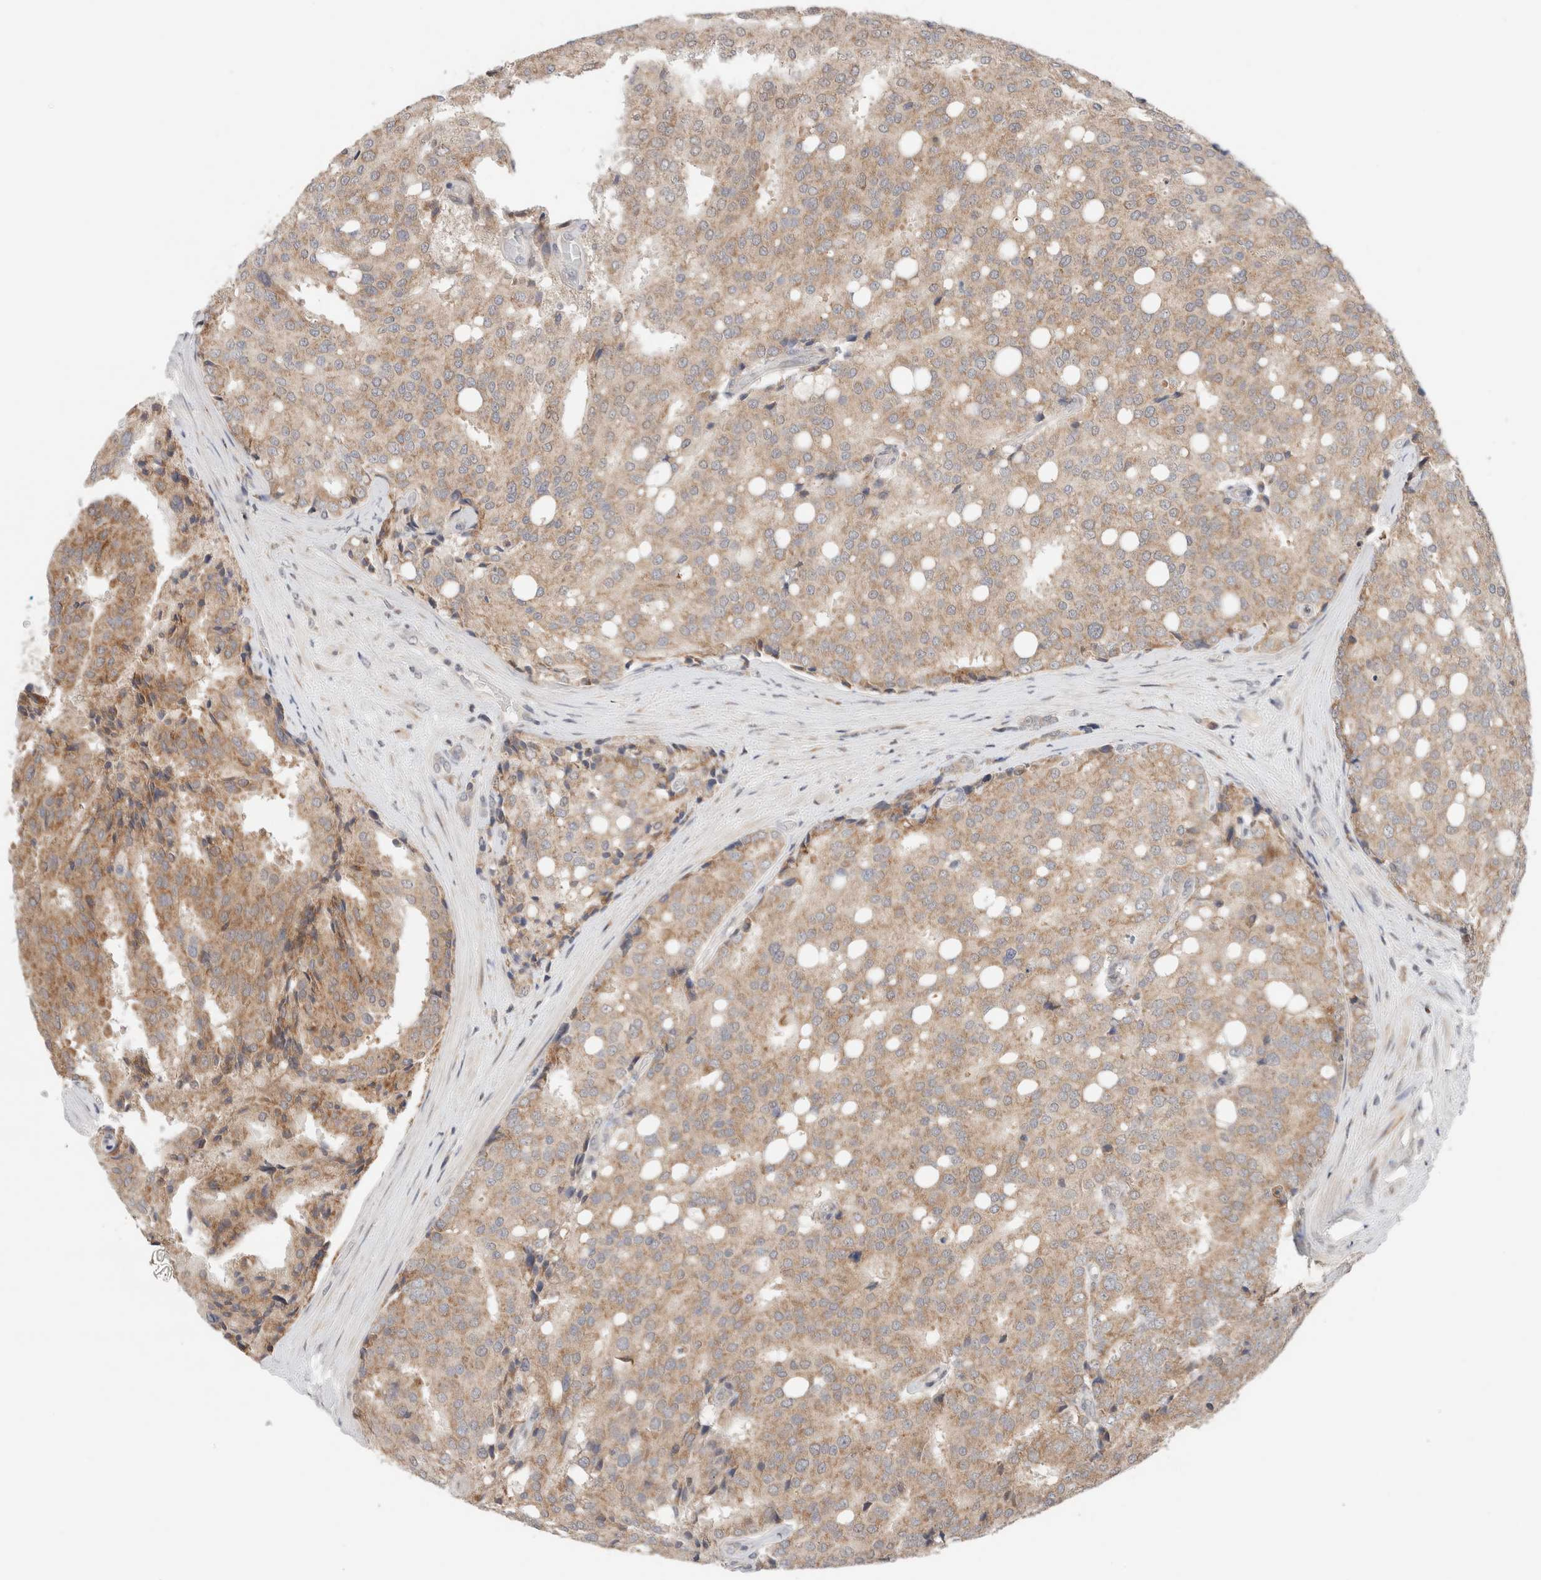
{"staining": {"intensity": "moderate", "quantity": "25%-75%", "location": "cytoplasmic/membranous"}, "tissue": "prostate cancer", "cell_type": "Tumor cells", "image_type": "cancer", "snomed": [{"axis": "morphology", "description": "Adenocarcinoma, High grade"}, {"axis": "topography", "description": "Prostate"}], "caption": "Protein expression analysis of human prostate cancer reveals moderate cytoplasmic/membranous staining in approximately 25%-75% of tumor cells. (IHC, brightfield microscopy, high magnification).", "gene": "ERI3", "patient": {"sex": "male", "age": 50}}